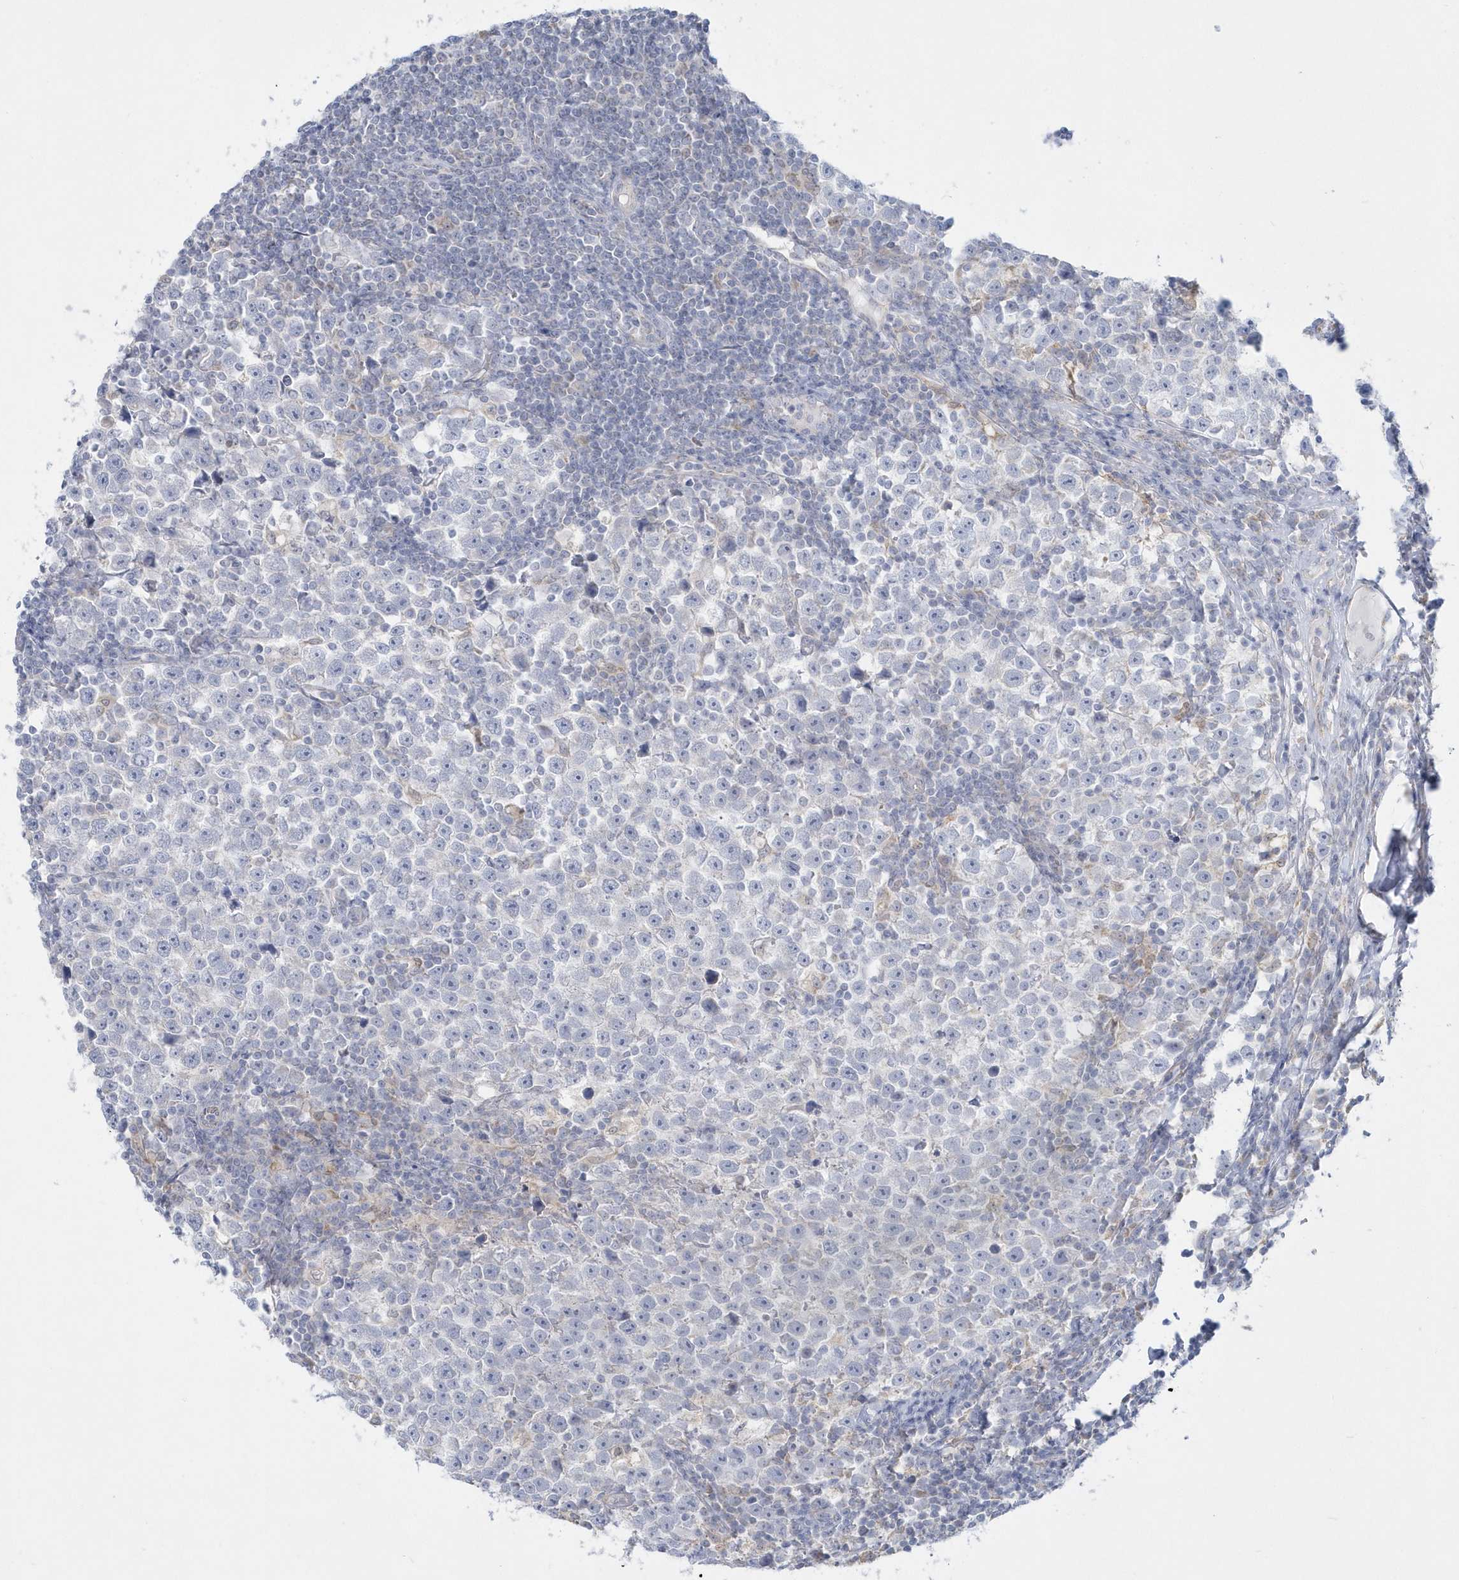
{"staining": {"intensity": "negative", "quantity": "none", "location": "none"}, "tissue": "testis cancer", "cell_type": "Tumor cells", "image_type": "cancer", "snomed": [{"axis": "morphology", "description": "Normal tissue, NOS"}, {"axis": "morphology", "description": "Seminoma, NOS"}, {"axis": "topography", "description": "Testis"}], "caption": "Tumor cells show no significant staining in testis cancer.", "gene": "PCBD1", "patient": {"sex": "male", "age": 43}}